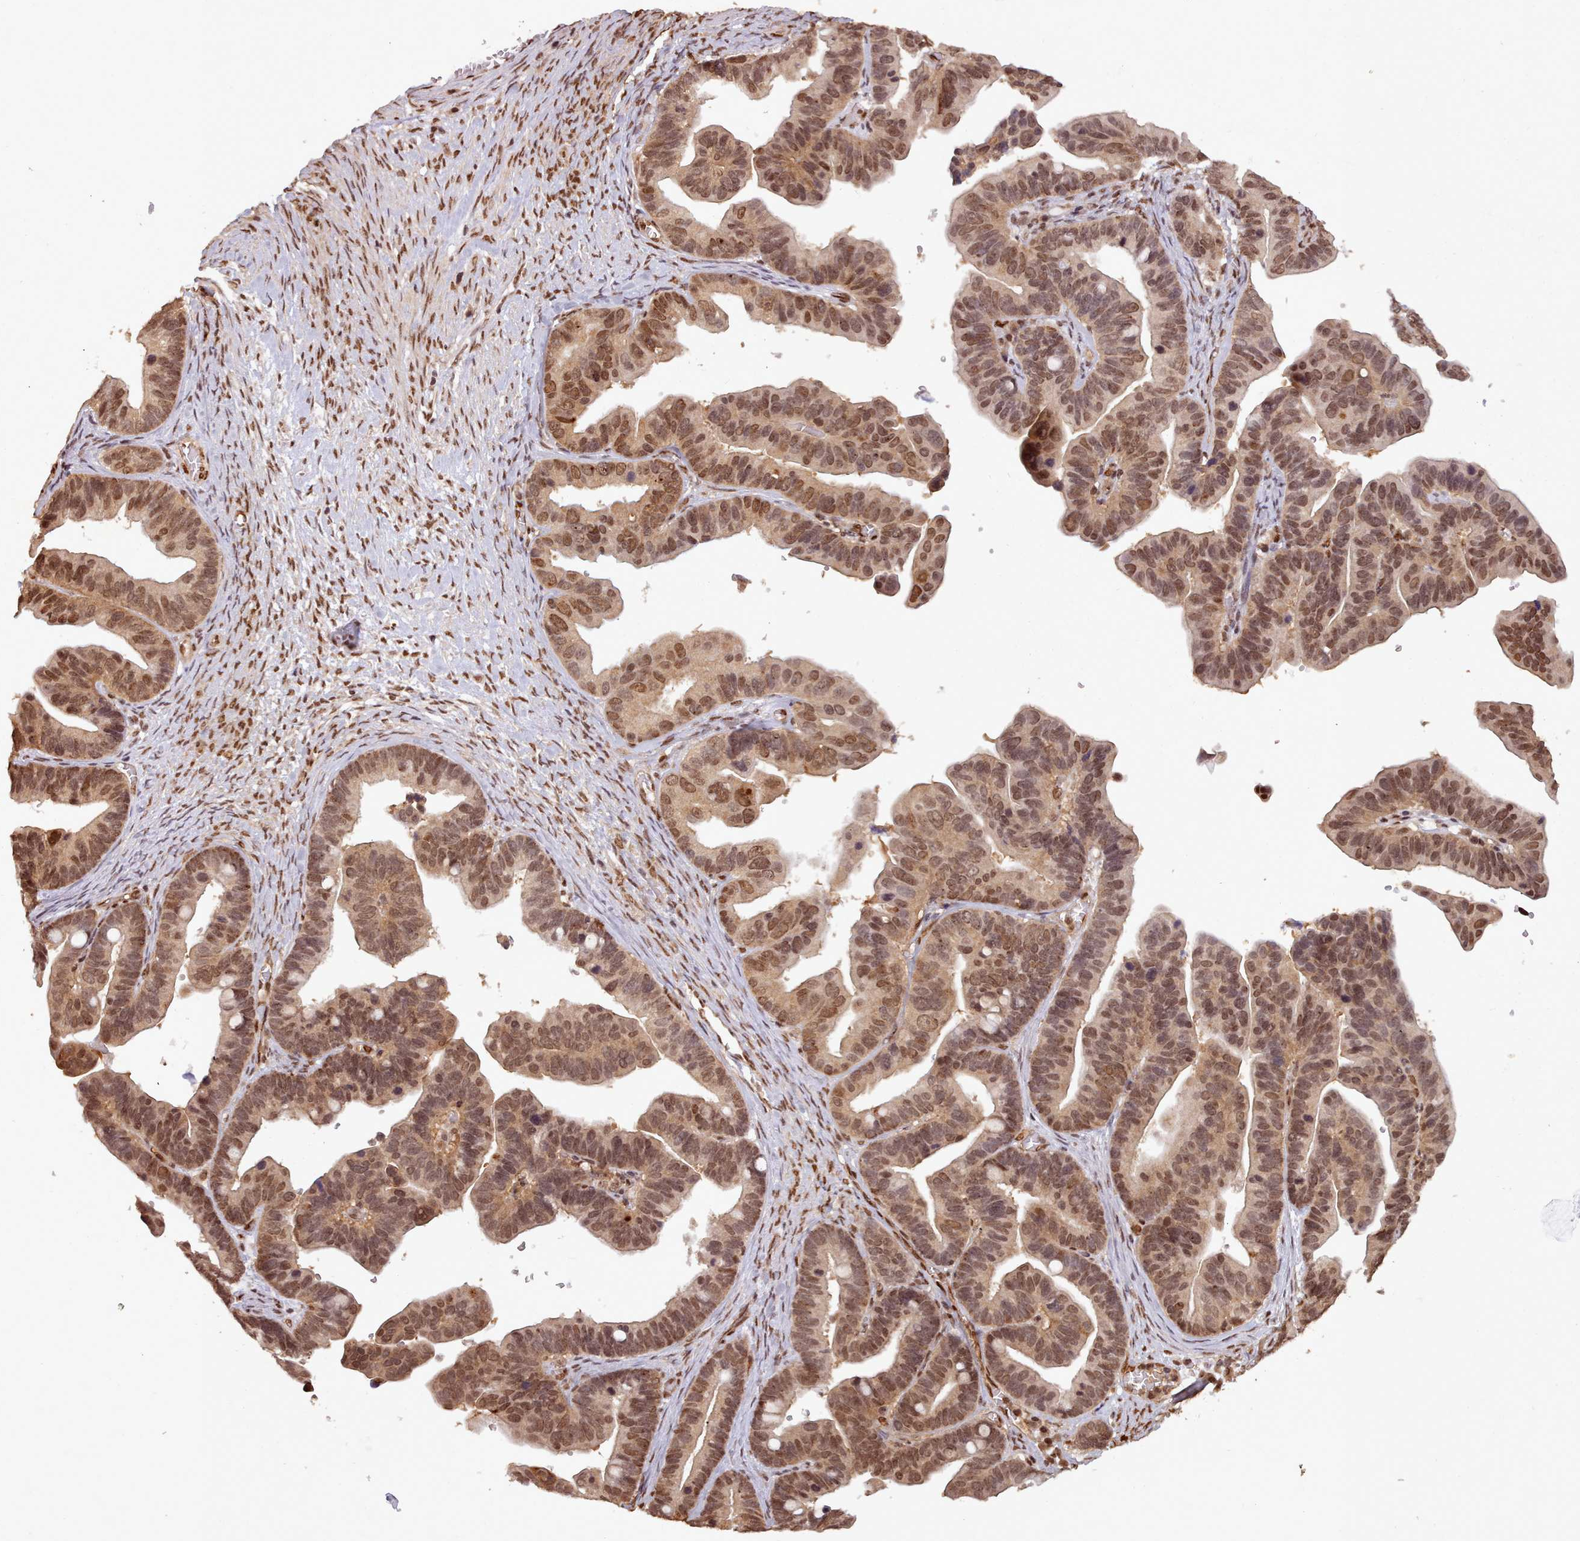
{"staining": {"intensity": "moderate", "quantity": ">75%", "location": "nuclear"}, "tissue": "ovarian cancer", "cell_type": "Tumor cells", "image_type": "cancer", "snomed": [{"axis": "morphology", "description": "Cystadenocarcinoma, serous, NOS"}, {"axis": "topography", "description": "Ovary"}], "caption": "A brown stain shows moderate nuclear expression of a protein in human serous cystadenocarcinoma (ovarian) tumor cells. (Stains: DAB in brown, nuclei in blue, Microscopy: brightfield microscopy at high magnification).", "gene": "RPS27A", "patient": {"sex": "female", "age": 56}}